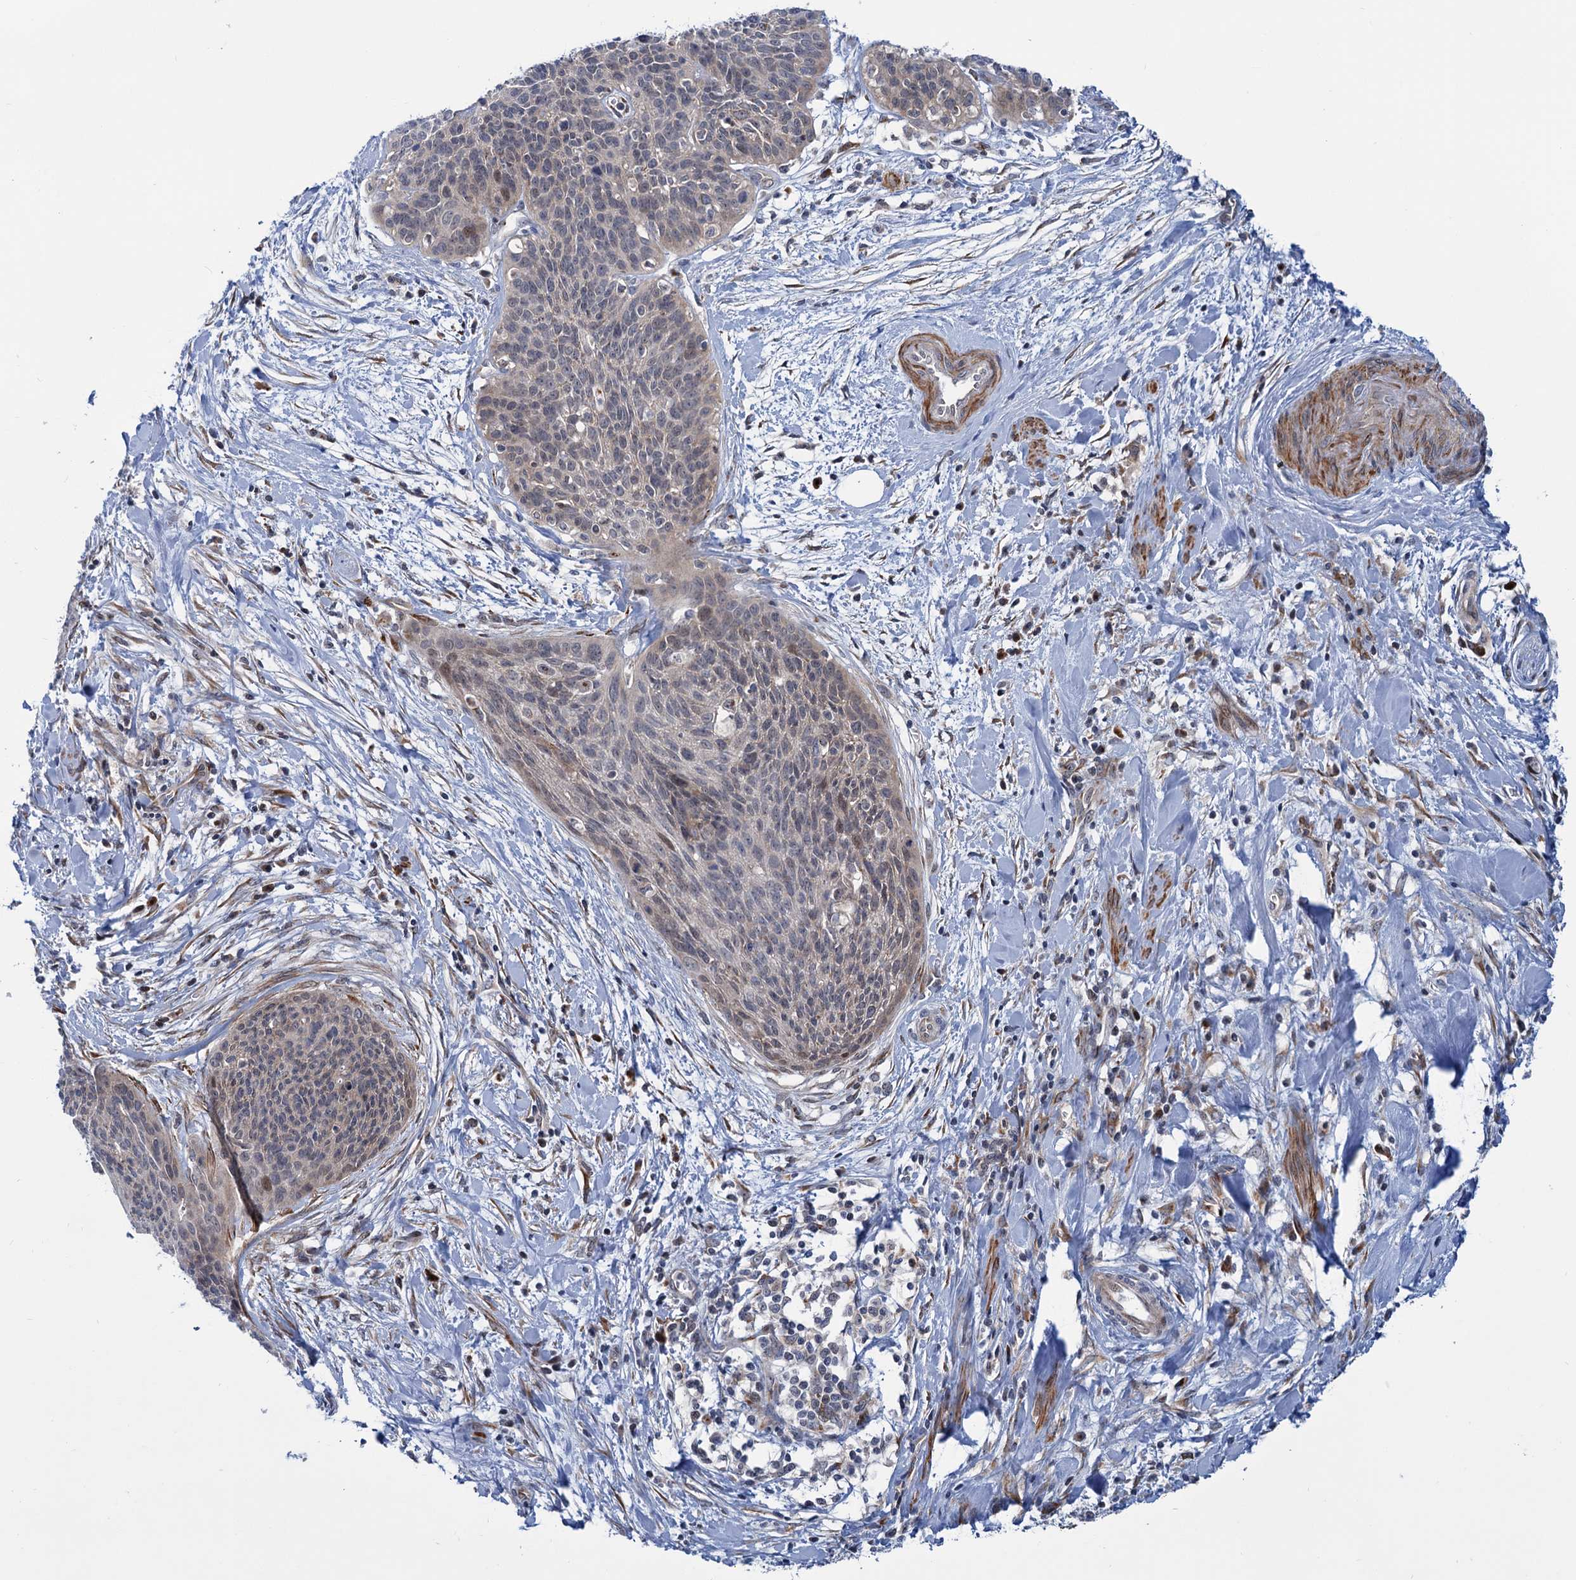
{"staining": {"intensity": "negative", "quantity": "none", "location": "none"}, "tissue": "cervical cancer", "cell_type": "Tumor cells", "image_type": "cancer", "snomed": [{"axis": "morphology", "description": "Squamous cell carcinoma, NOS"}, {"axis": "topography", "description": "Cervix"}], "caption": "This is an immunohistochemistry photomicrograph of cervical cancer. There is no expression in tumor cells.", "gene": "ELP4", "patient": {"sex": "female", "age": 55}}